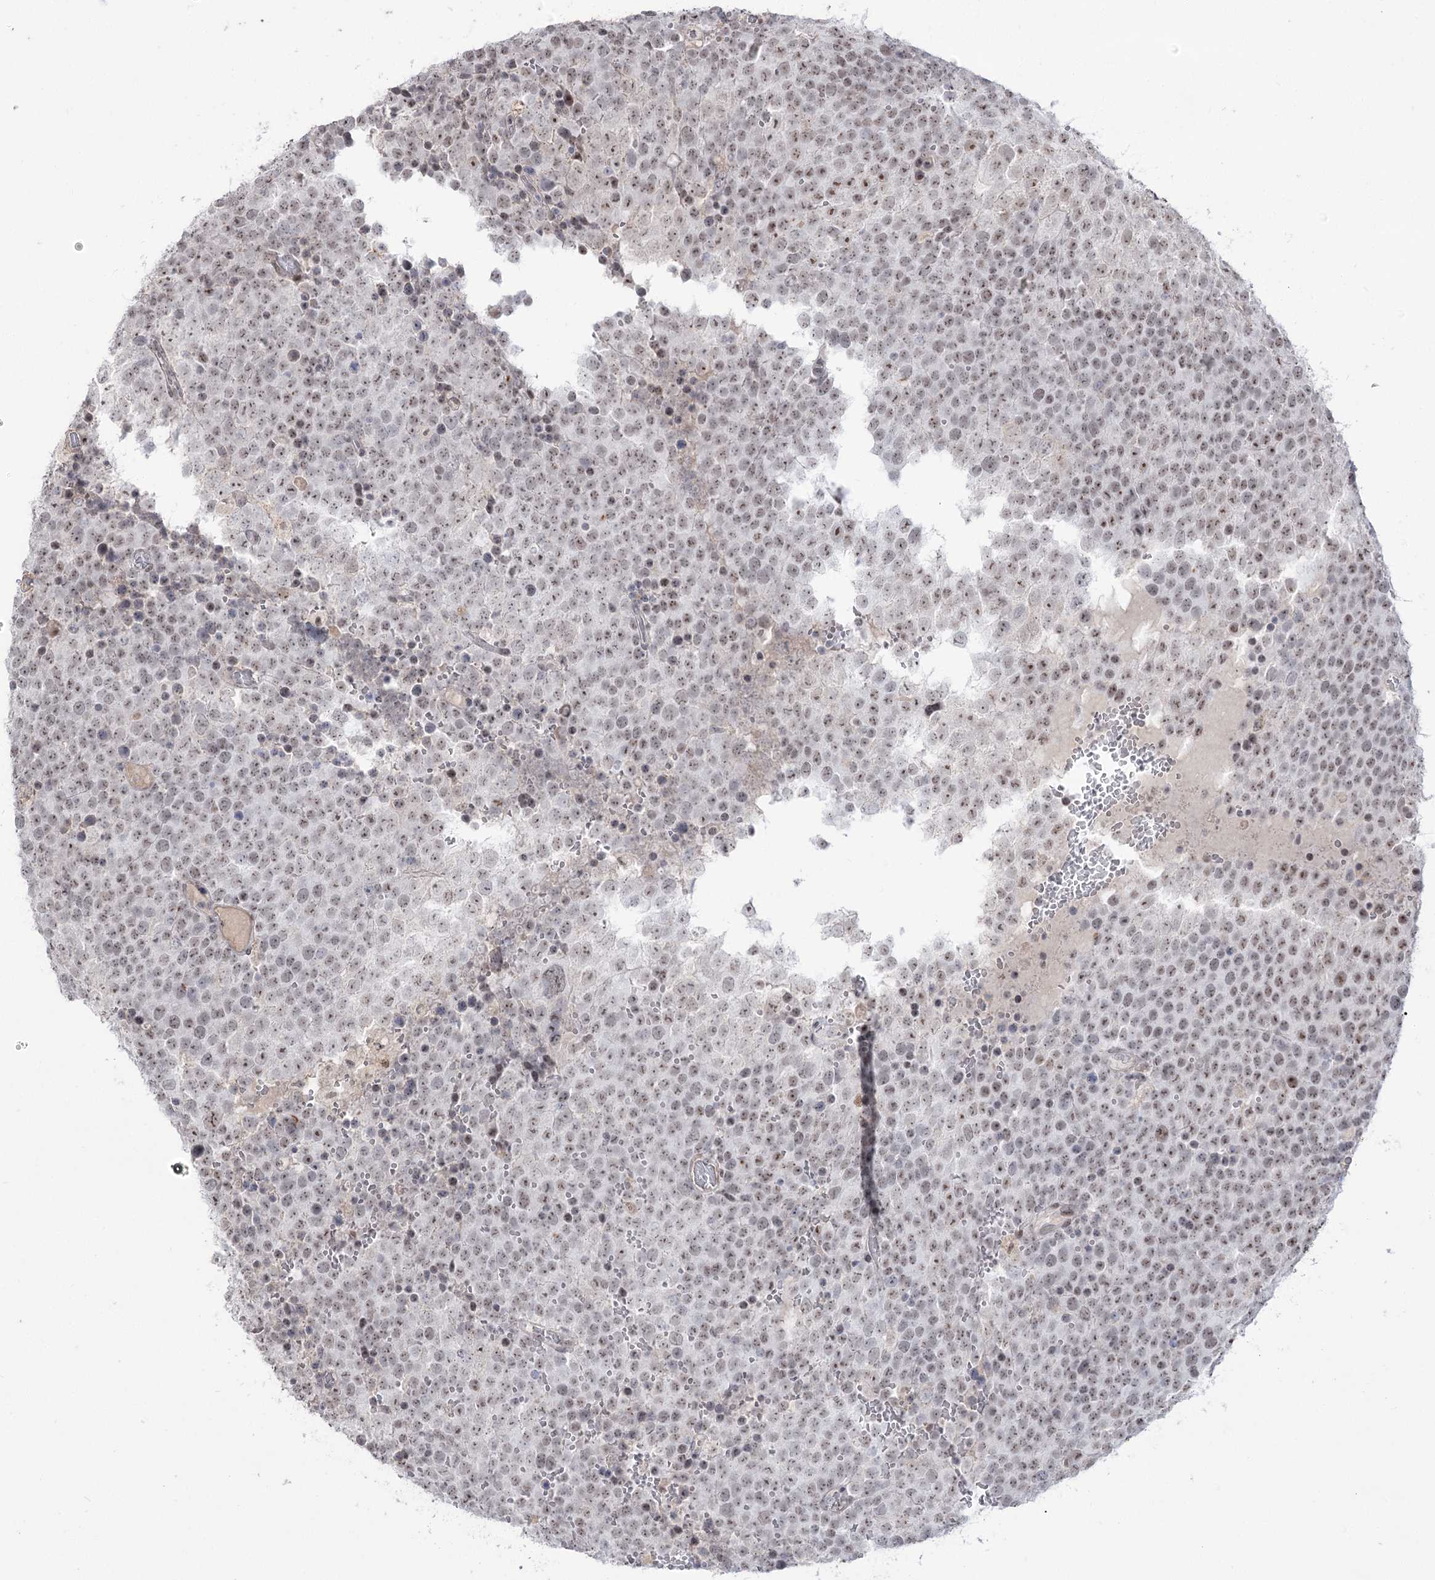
{"staining": {"intensity": "weak", "quantity": "<25%", "location": "nuclear"}, "tissue": "testis cancer", "cell_type": "Tumor cells", "image_type": "cancer", "snomed": [{"axis": "morphology", "description": "Seminoma, NOS"}, {"axis": "topography", "description": "Testis"}], "caption": "High power microscopy histopathology image of an IHC photomicrograph of testis cancer (seminoma), revealing no significant expression in tumor cells.", "gene": "ZSCAN23", "patient": {"sex": "male", "age": 71}}